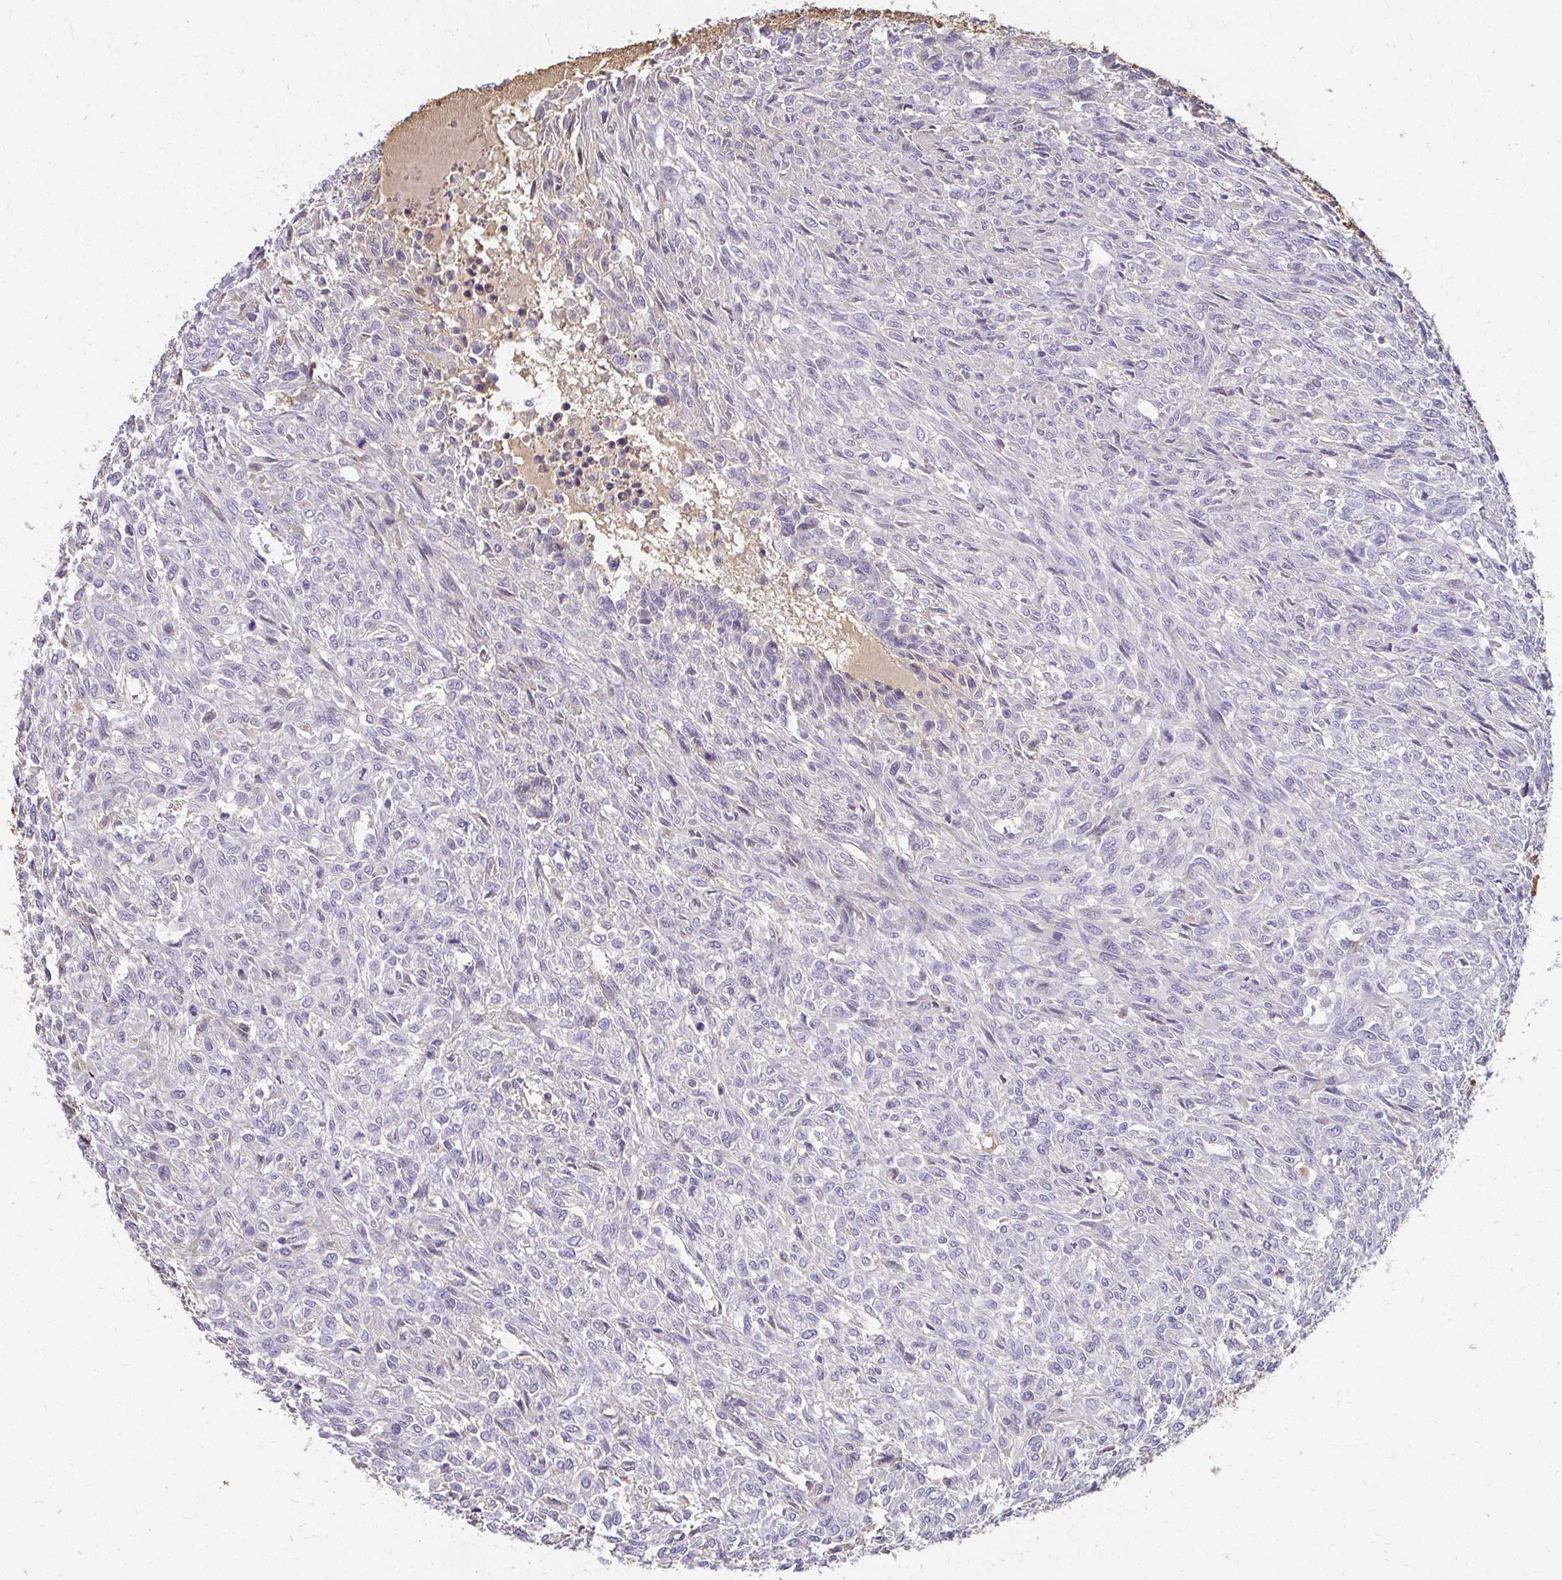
{"staining": {"intensity": "negative", "quantity": "none", "location": "none"}, "tissue": "renal cancer", "cell_type": "Tumor cells", "image_type": "cancer", "snomed": [{"axis": "morphology", "description": "Adenocarcinoma, NOS"}, {"axis": "topography", "description": "Kidney"}], "caption": "Renal cancer was stained to show a protein in brown. There is no significant positivity in tumor cells.", "gene": "LOXL4", "patient": {"sex": "male", "age": 58}}